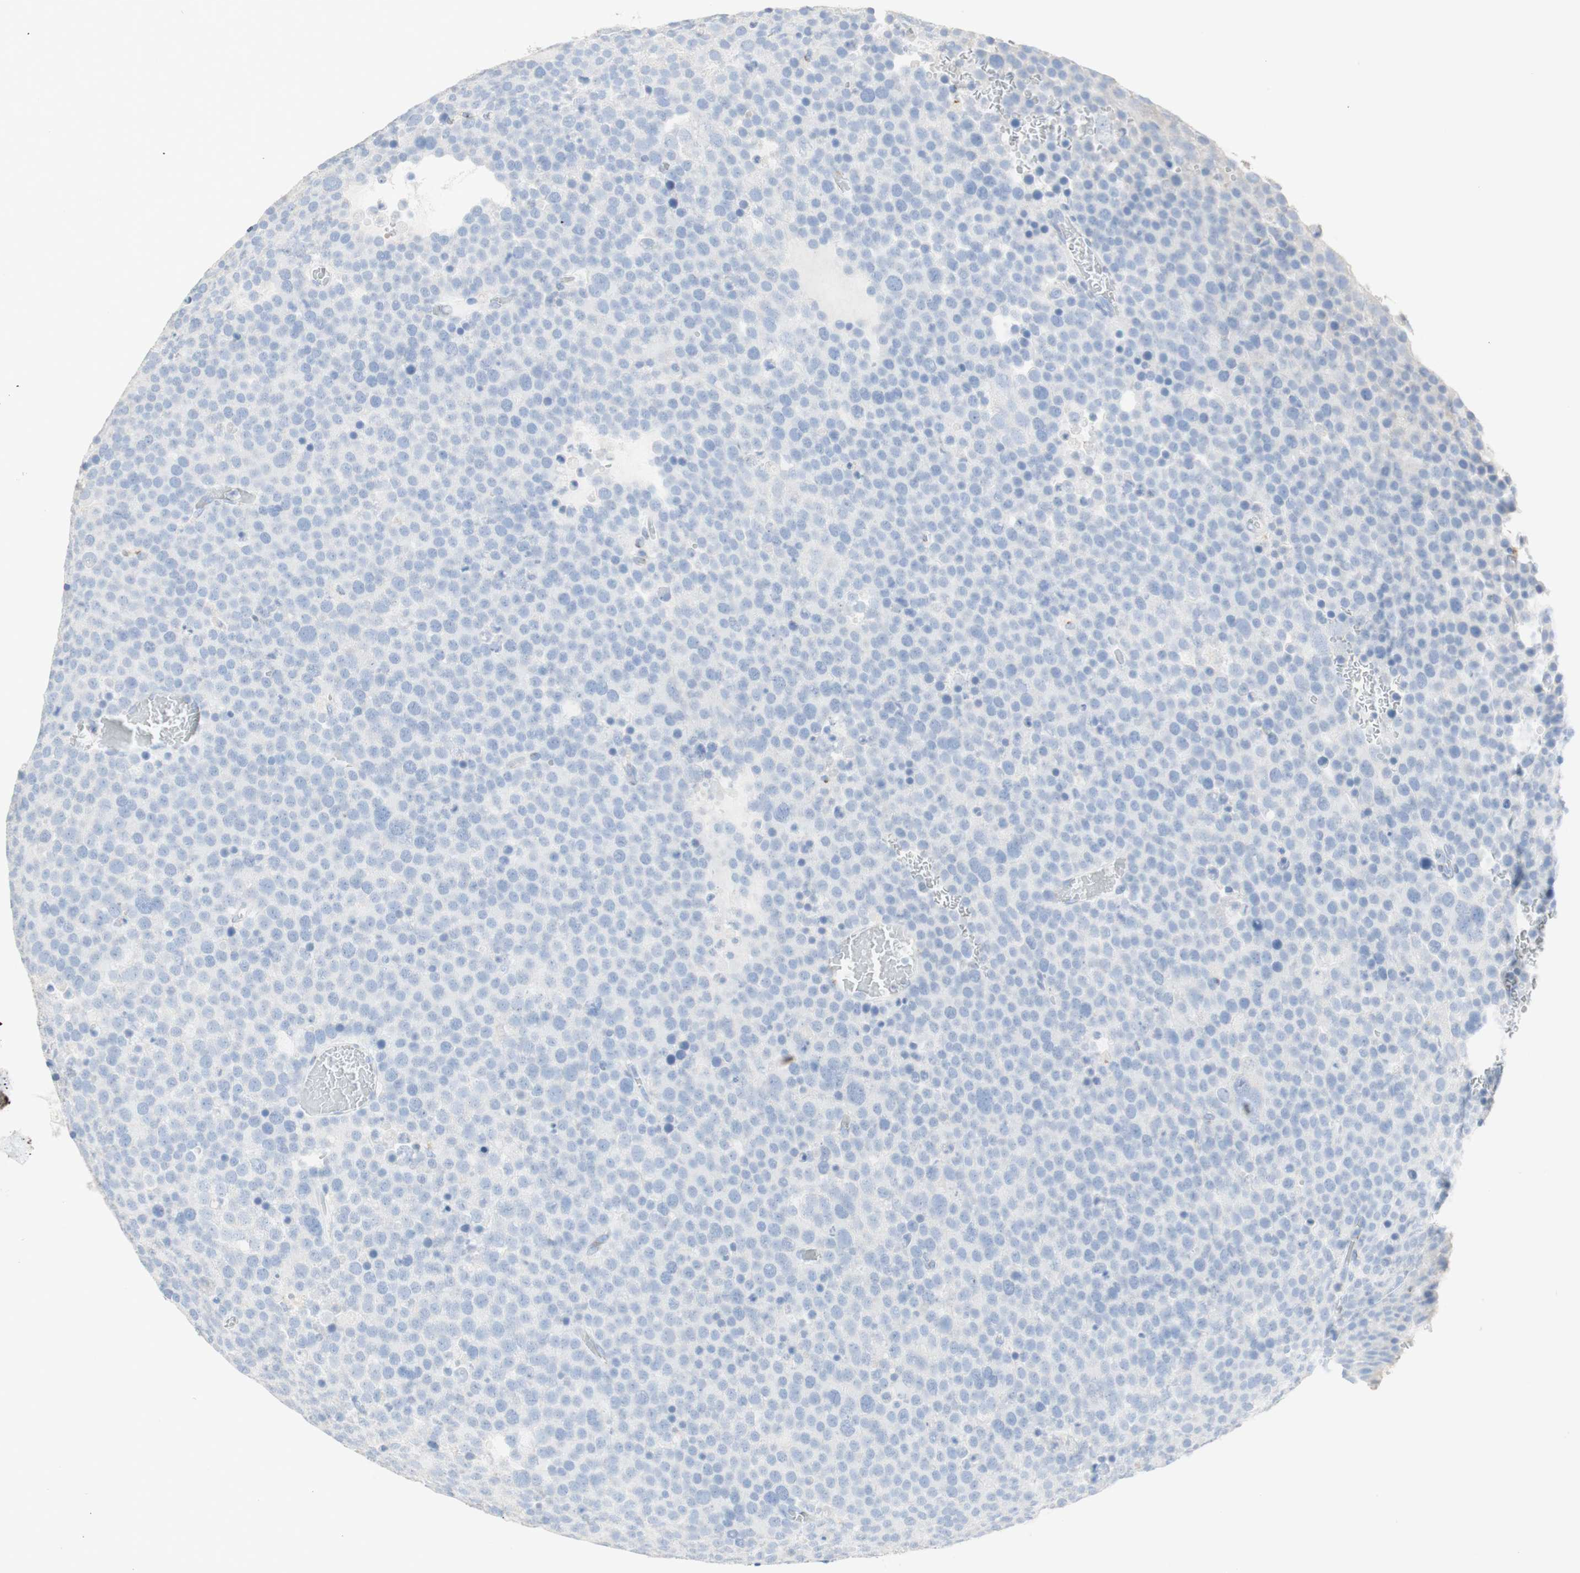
{"staining": {"intensity": "negative", "quantity": "none", "location": "none"}, "tissue": "testis cancer", "cell_type": "Tumor cells", "image_type": "cancer", "snomed": [{"axis": "morphology", "description": "Seminoma, NOS"}, {"axis": "topography", "description": "Testis"}], "caption": "Testis seminoma stained for a protein using immunohistochemistry (IHC) demonstrates no staining tumor cells.", "gene": "MANEA", "patient": {"sex": "male", "age": 71}}